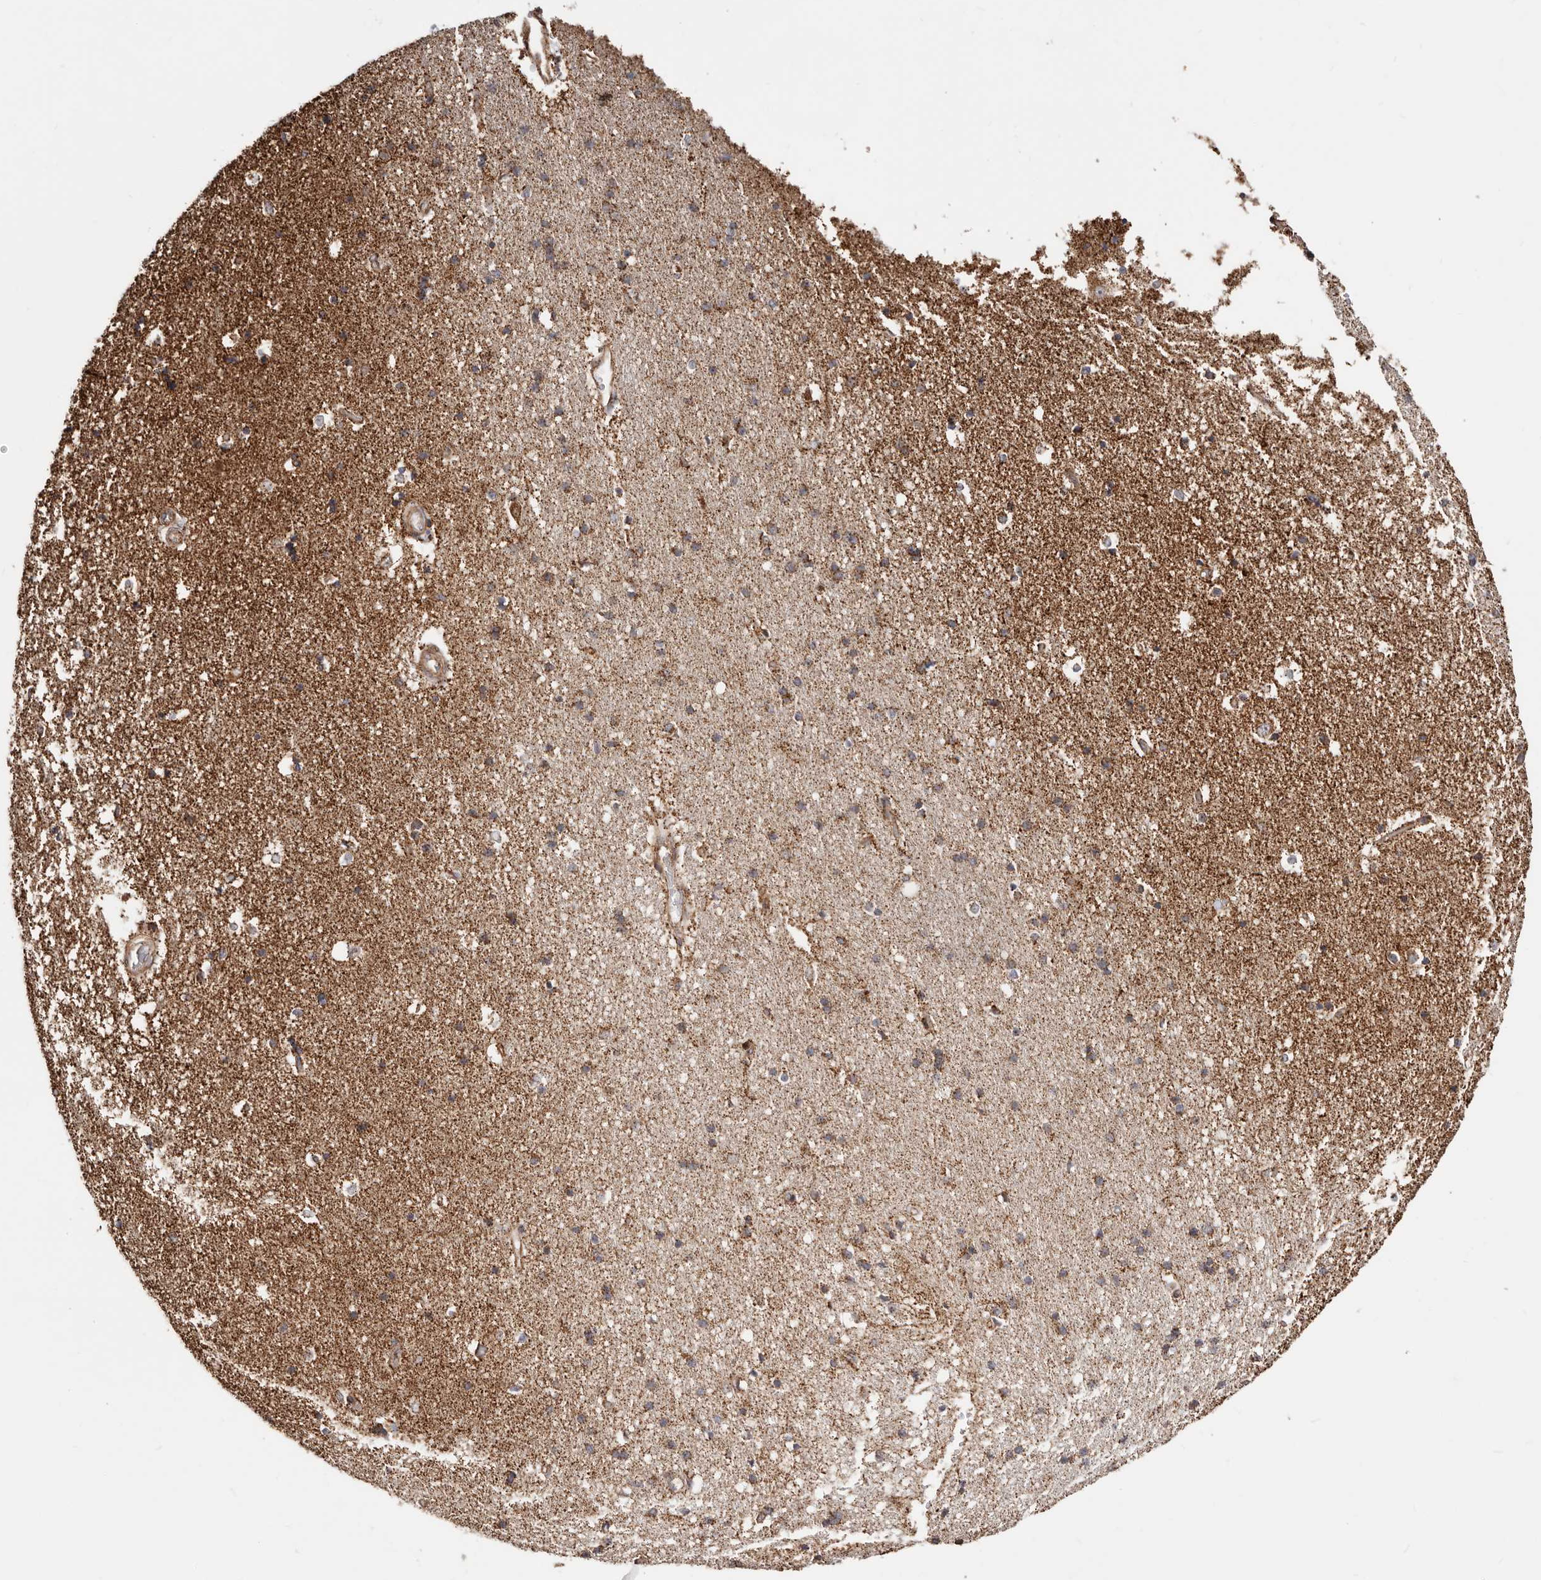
{"staining": {"intensity": "weak", "quantity": ">75%", "location": "cytoplasmic/membranous"}, "tissue": "hippocampus", "cell_type": "Glial cells", "image_type": "normal", "snomed": [{"axis": "morphology", "description": "Normal tissue, NOS"}, {"axis": "topography", "description": "Hippocampus"}], "caption": "An immunohistochemistry histopathology image of normal tissue is shown. Protein staining in brown labels weak cytoplasmic/membranous positivity in hippocampus within glial cells.", "gene": "PRKACB", "patient": {"sex": "male", "age": 45}}